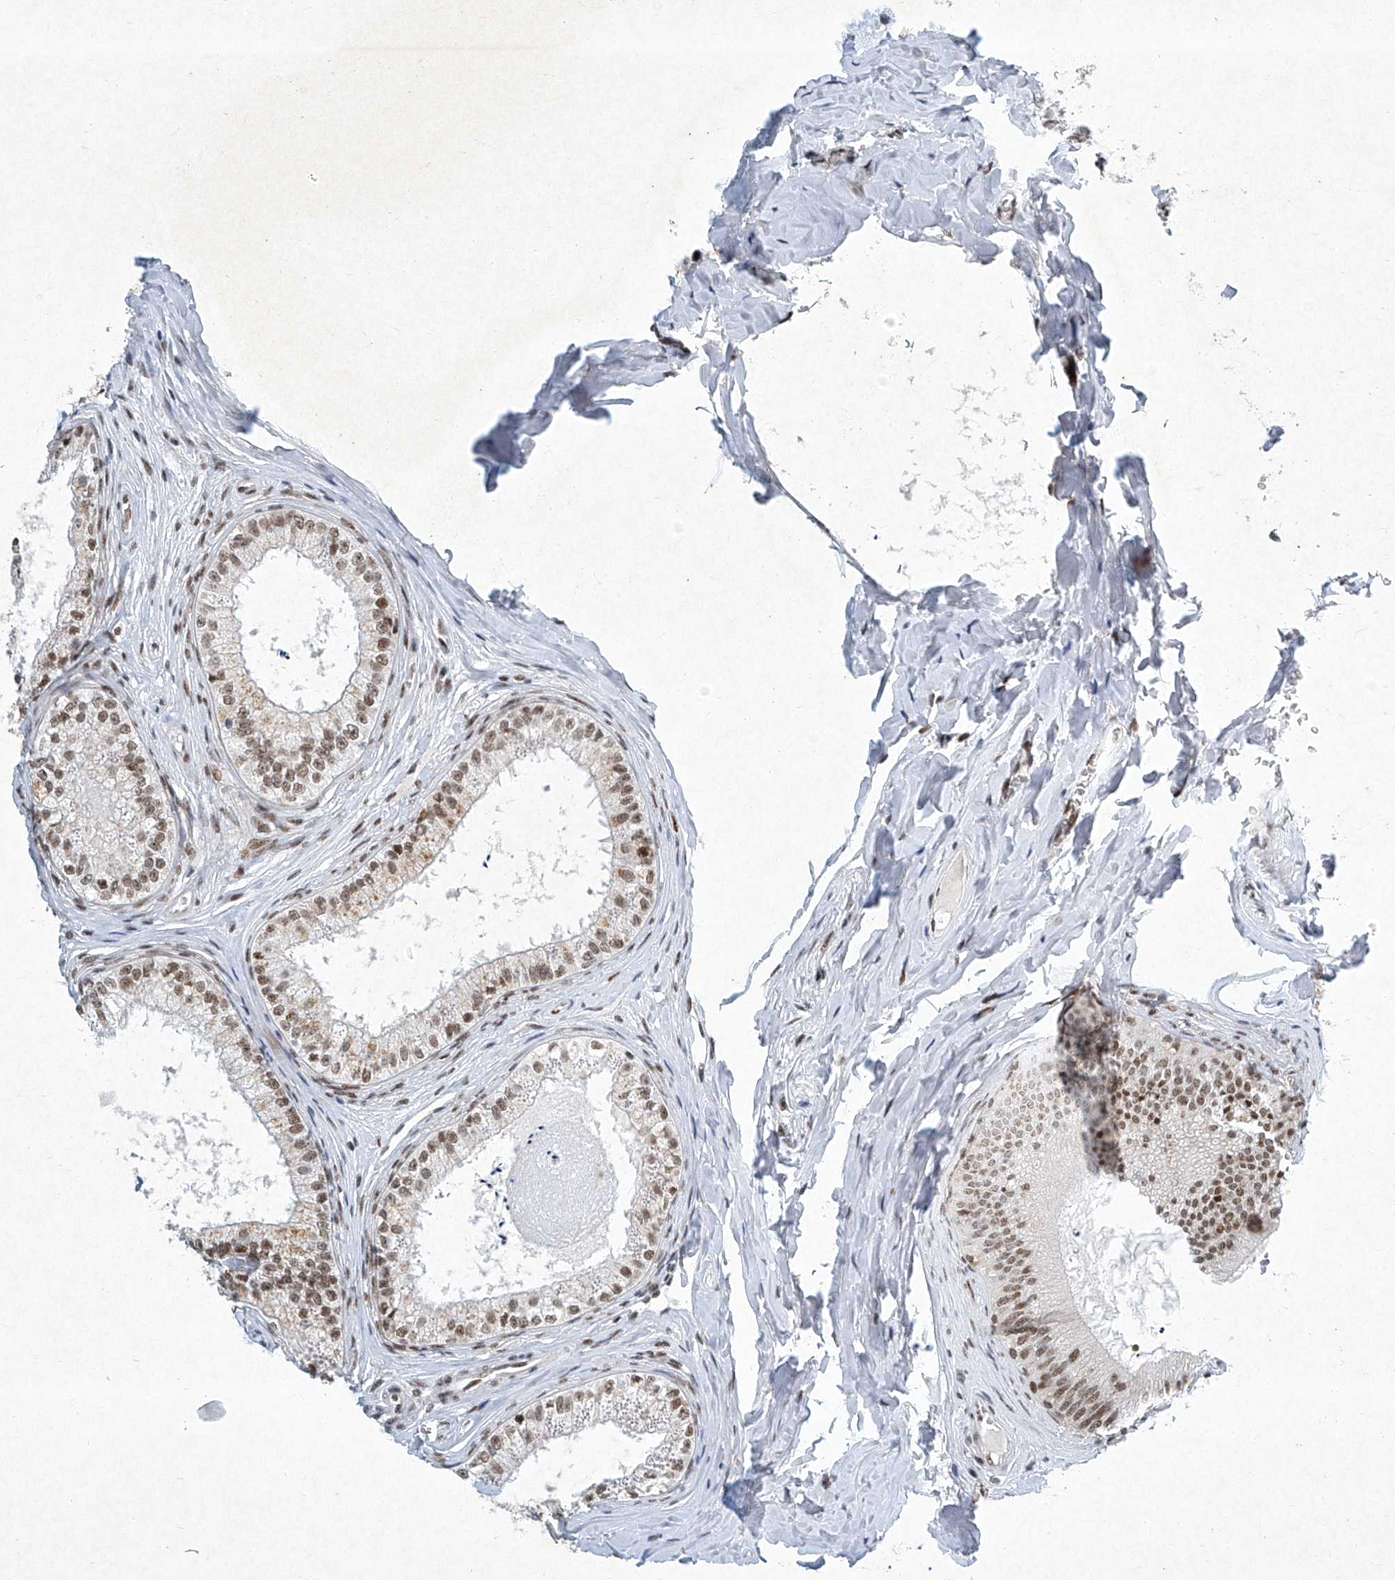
{"staining": {"intensity": "moderate", "quantity": ">75%", "location": "nuclear"}, "tissue": "epididymis", "cell_type": "Glandular cells", "image_type": "normal", "snomed": [{"axis": "morphology", "description": "Normal tissue, NOS"}, {"axis": "topography", "description": "Epididymis"}], "caption": "Immunohistochemical staining of unremarkable human epididymis reveals >75% levels of moderate nuclear protein positivity in approximately >75% of glandular cells. Using DAB (brown) and hematoxylin (blue) stains, captured at high magnification using brightfield microscopy.", "gene": "TFDP1", "patient": {"sex": "male", "age": 29}}